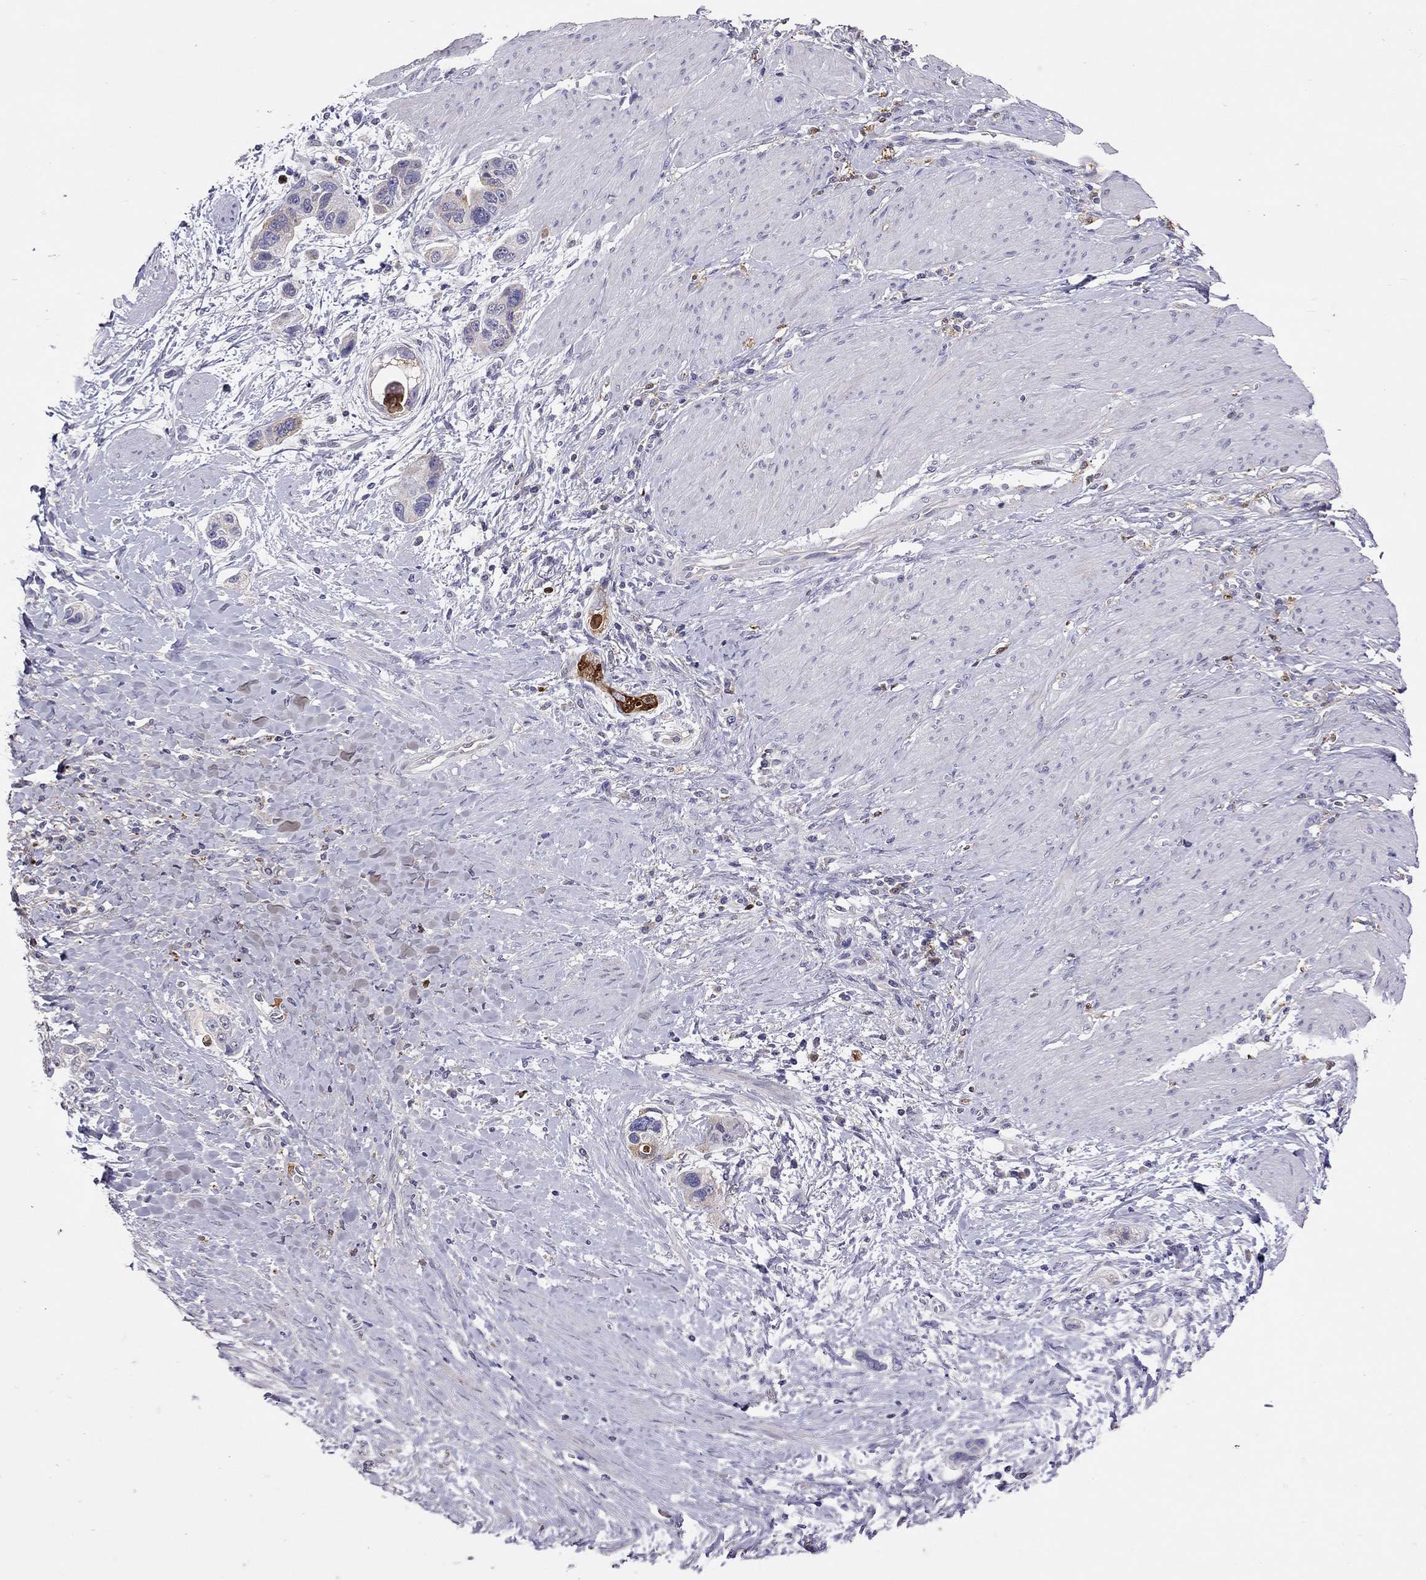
{"staining": {"intensity": "weak", "quantity": "25%-75%", "location": "cytoplasmic/membranous"}, "tissue": "stomach cancer", "cell_type": "Tumor cells", "image_type": "cancer", "snomed": [{"axis": "morphology", "description": "Adenocarcinoma, NOS"}, {"axis": "topography", "description": "Stomach, lower"}], "caption": "There is low levels of weak cytoplasmic/membranous expression in tumor cells of stomach cancer (adenocarcinoma), as demonstrated by immunohistochemical staining (brown color).", "gene": "SERPINA3", "patient": {"sex": "female", "age": 93}}